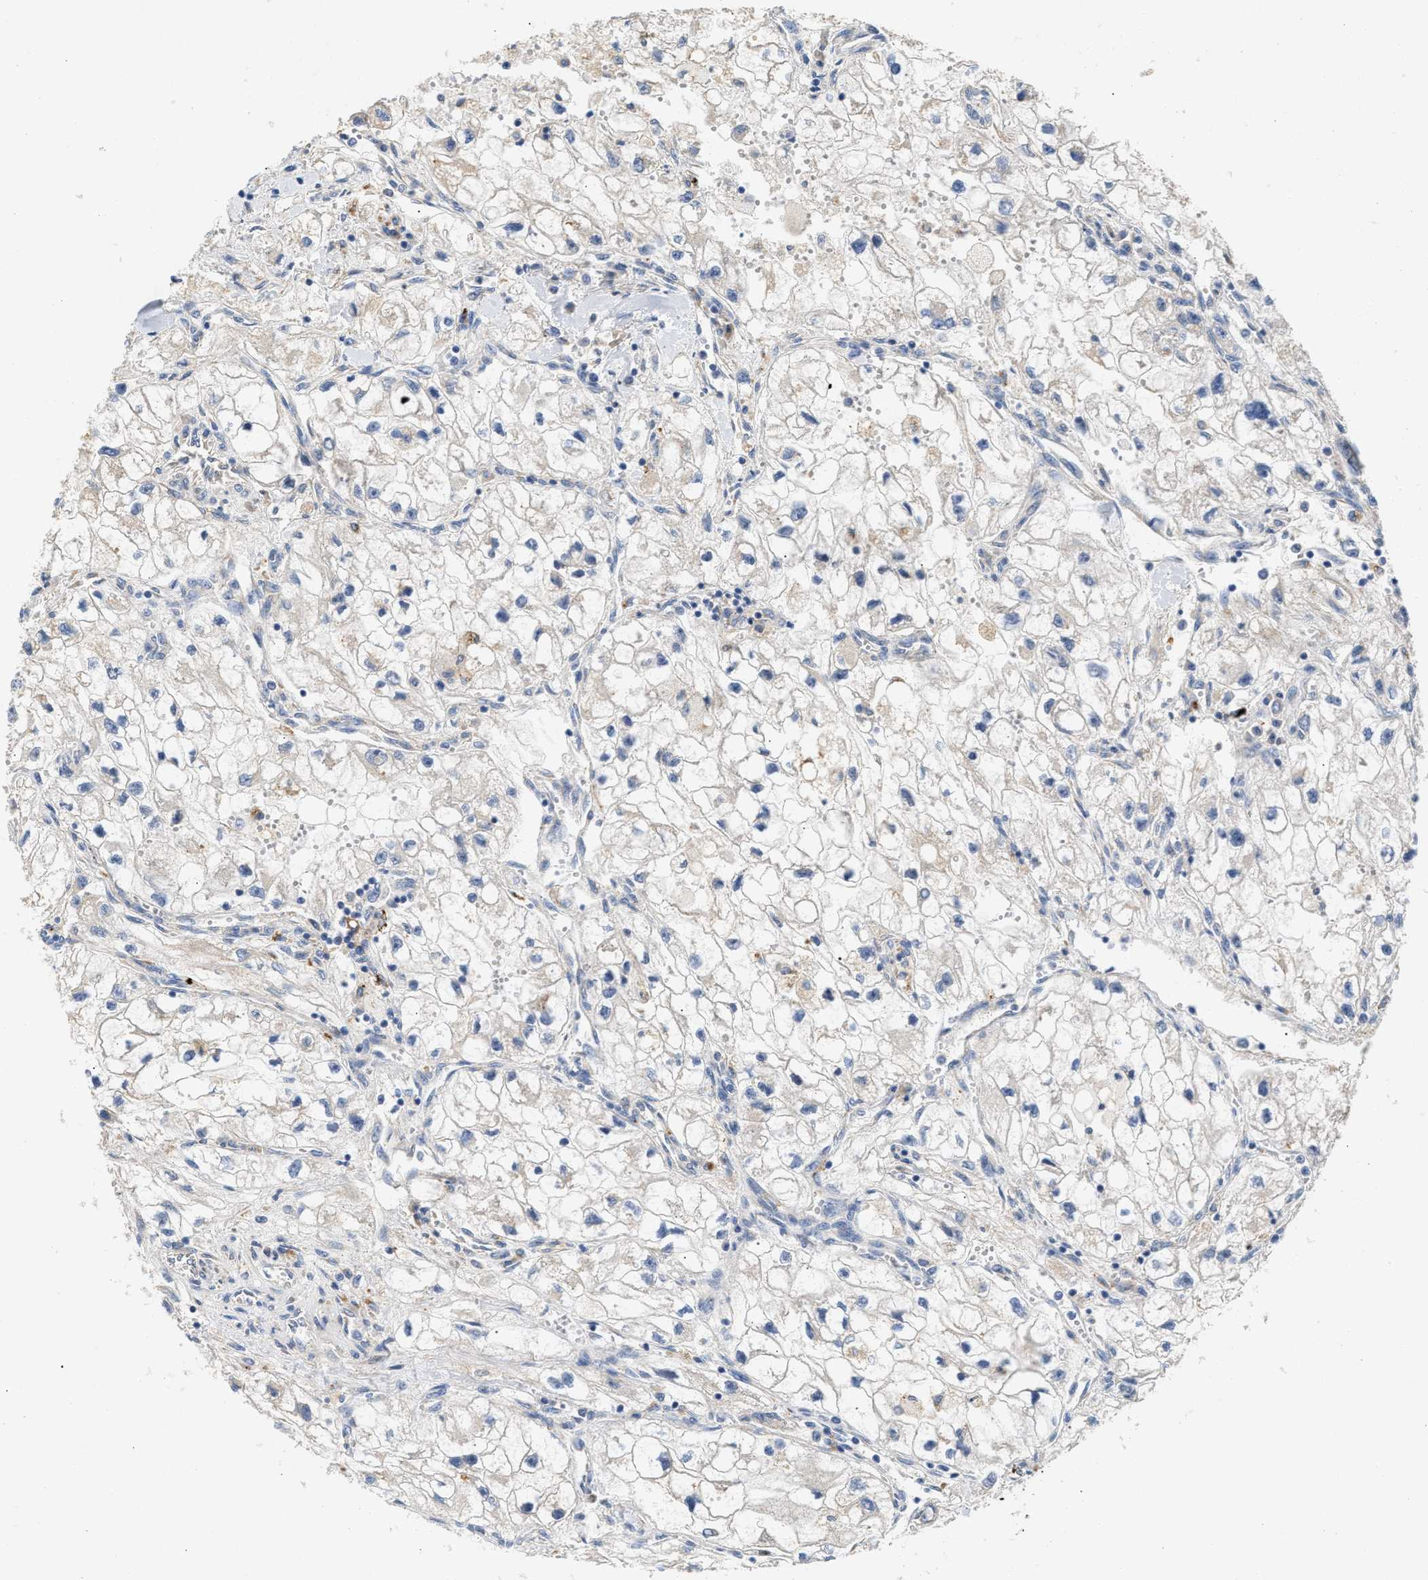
{"staining": {"intensity": "negative", "quantity": "none", "location": "none"}, "tissue": "renal cancer", "cell_type": "Tumor cells", "image_type": "cancer", "snomed": [{"axis": "morphology", "description": "Adenocarcinoma, NOS"}, {"axis": "topography", "description": "Kidney"}], "caption": "Immunohistochemistry (IHC) photomicrograph of human adenocarcinoma (renal) stained for a protein (brown), which shows no positivity in tumor cells. The staining was performed using DAB to visualize the protein expression in brown, while the nuclei were stained in blue with hematoxylin (Magnification: 20x).", "gene": "PPM1L", "patient": {"sex": "female", "age": 70}}